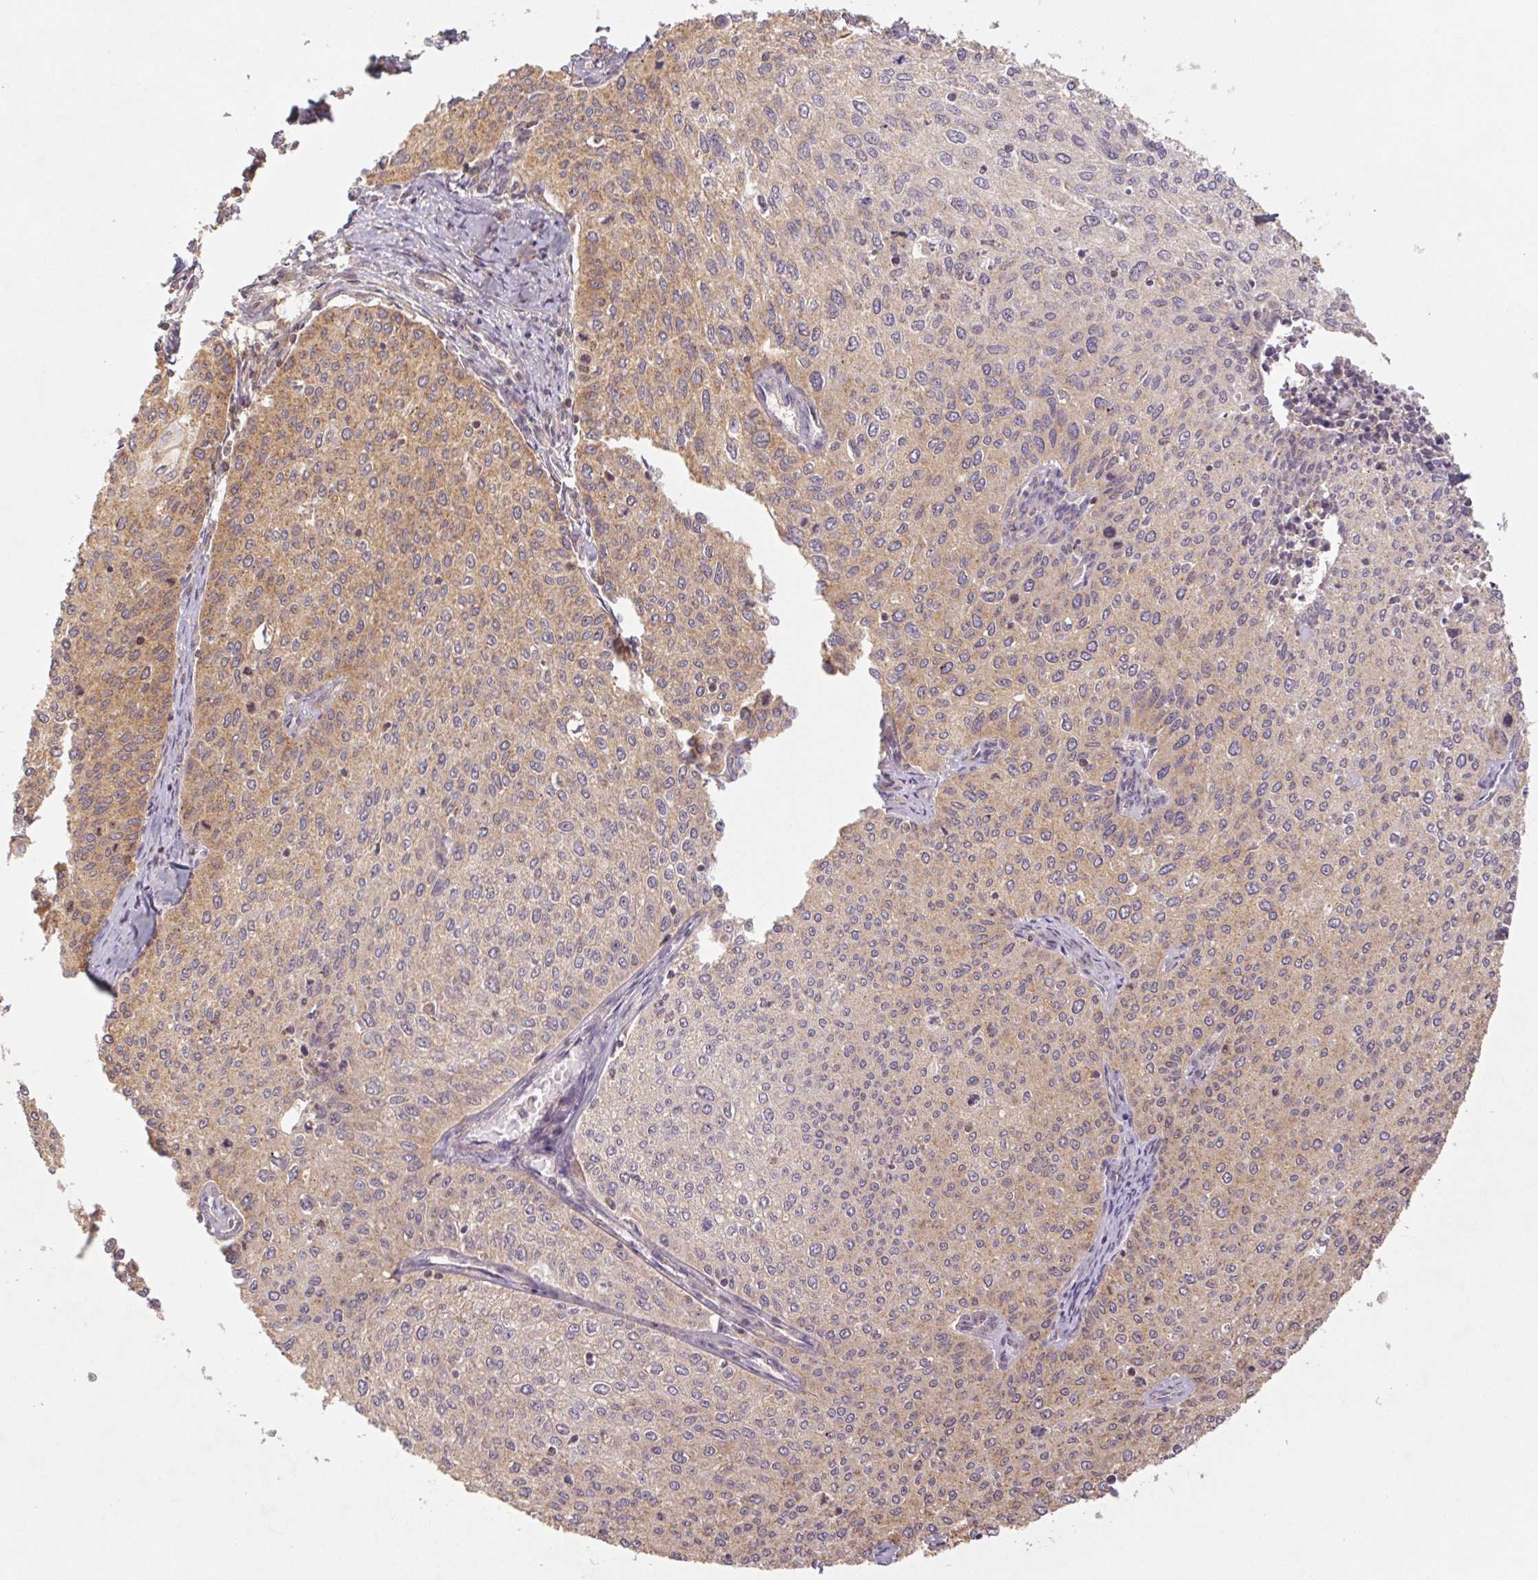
{"staining": {"intensity": "moderate", "quantity": "25%-75%", "location": "cytoplasmic/membranous"}, "tissue": "cervical cancer", "cell_type": "Tumor cells", "image_type": "cancer", "snomed": [{"axis": "morphology", "description": "Squamous cell carcinoma, NOS"}, {"axis": "topography", "description": "Cervix"}], "caption": "Protein positivity by IHC displays moderate cytoplasmic/membranous staining in approximately 25%-75% of tumor cells in cervical cancer.", "gene": "MTHFD1", "patient": {"sex": "female", "age": 38}}